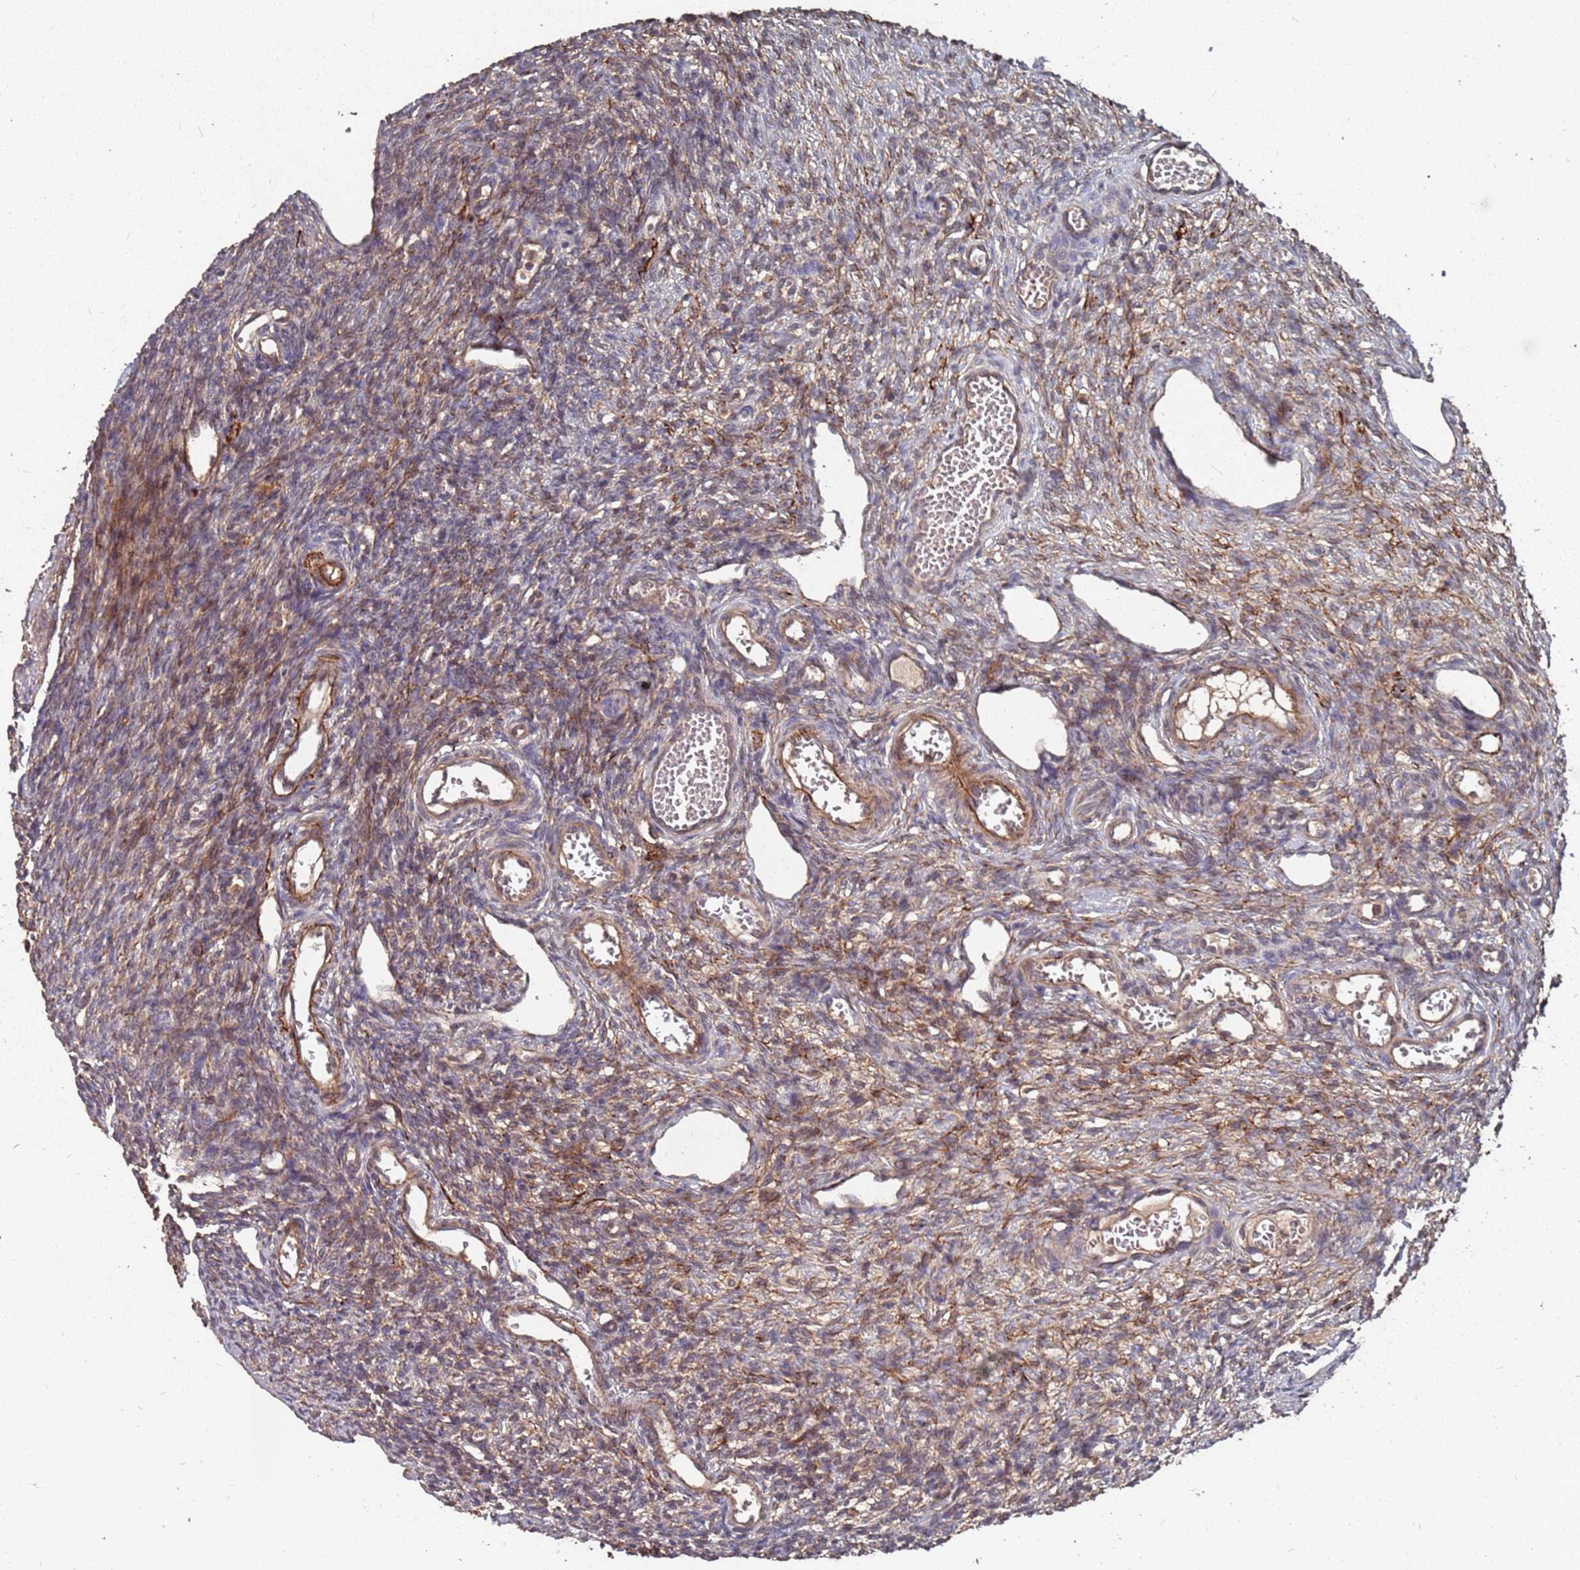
{"staining": {"intensity": "moderate", "quantity": "25%-75%", "location": "cytoplasmic/membranous"}, "tissue": "ovary", "cell_type": "Ovarian stroma cells", "image_type": "normal", "snomed": [{"axis": "morphology", "description": "Normal tissue, NOS"}, {"axis": "morphology", "description": "Cyst, NOS"}, {"axis": "topography", "description": "Ovary"}], "caption": "IHC photomicrograph of unremarkable ovary stained for a protein (brown), which displays medium levels of moderate cytoplasmic/membranous staining in approximately 25%-75% of ovarian stroma cells.", "gene": "PRORP", "patient": {"sex": "female", "age": 33}}